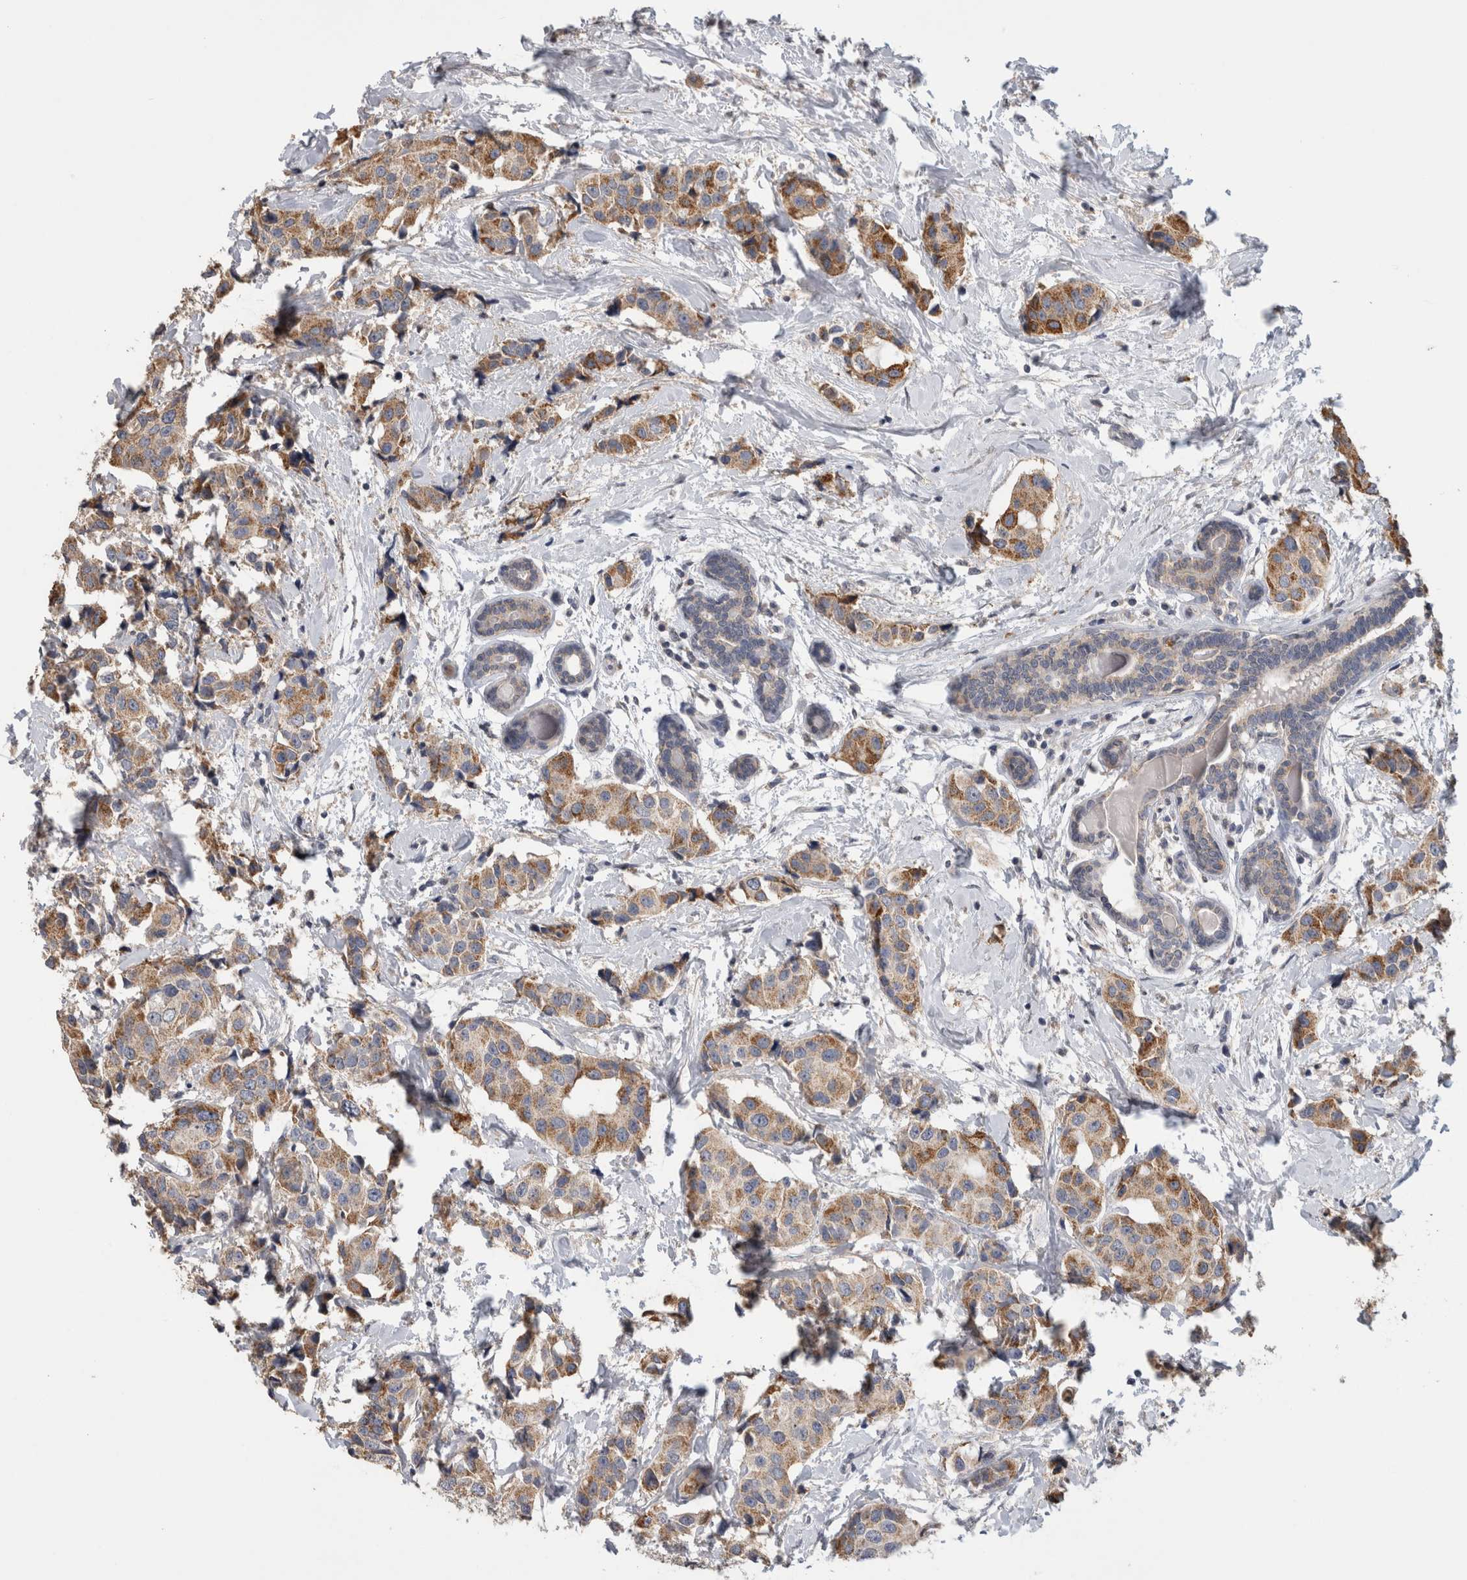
{"staining": {"intensity": "moderate", "quantity": ">75%", "location": "cytoplasmic/membranous"}, "tissue": "breast cancer", "cell_type": "Tumor cells", "image_type": "cancer", "snomed": [{"axis": "morphology", "description": "Normal tissue, NOS"}, {"axis": "morphology", "description": "Duct carcinoma"}, {"axis": "topography", "description": "Breast"}], "caption": "A histopathology image of breast intraductal carcinoma stained for a protein shows moderate cytoplasmic/membranous brown staining in tumor cells. (DAB (3,3'-diaminobenzidine) = brown stain, brightfield microscopy at high magnification).", "gene": "CNTFR", "patient": {"sex": "female", "age": 39}}